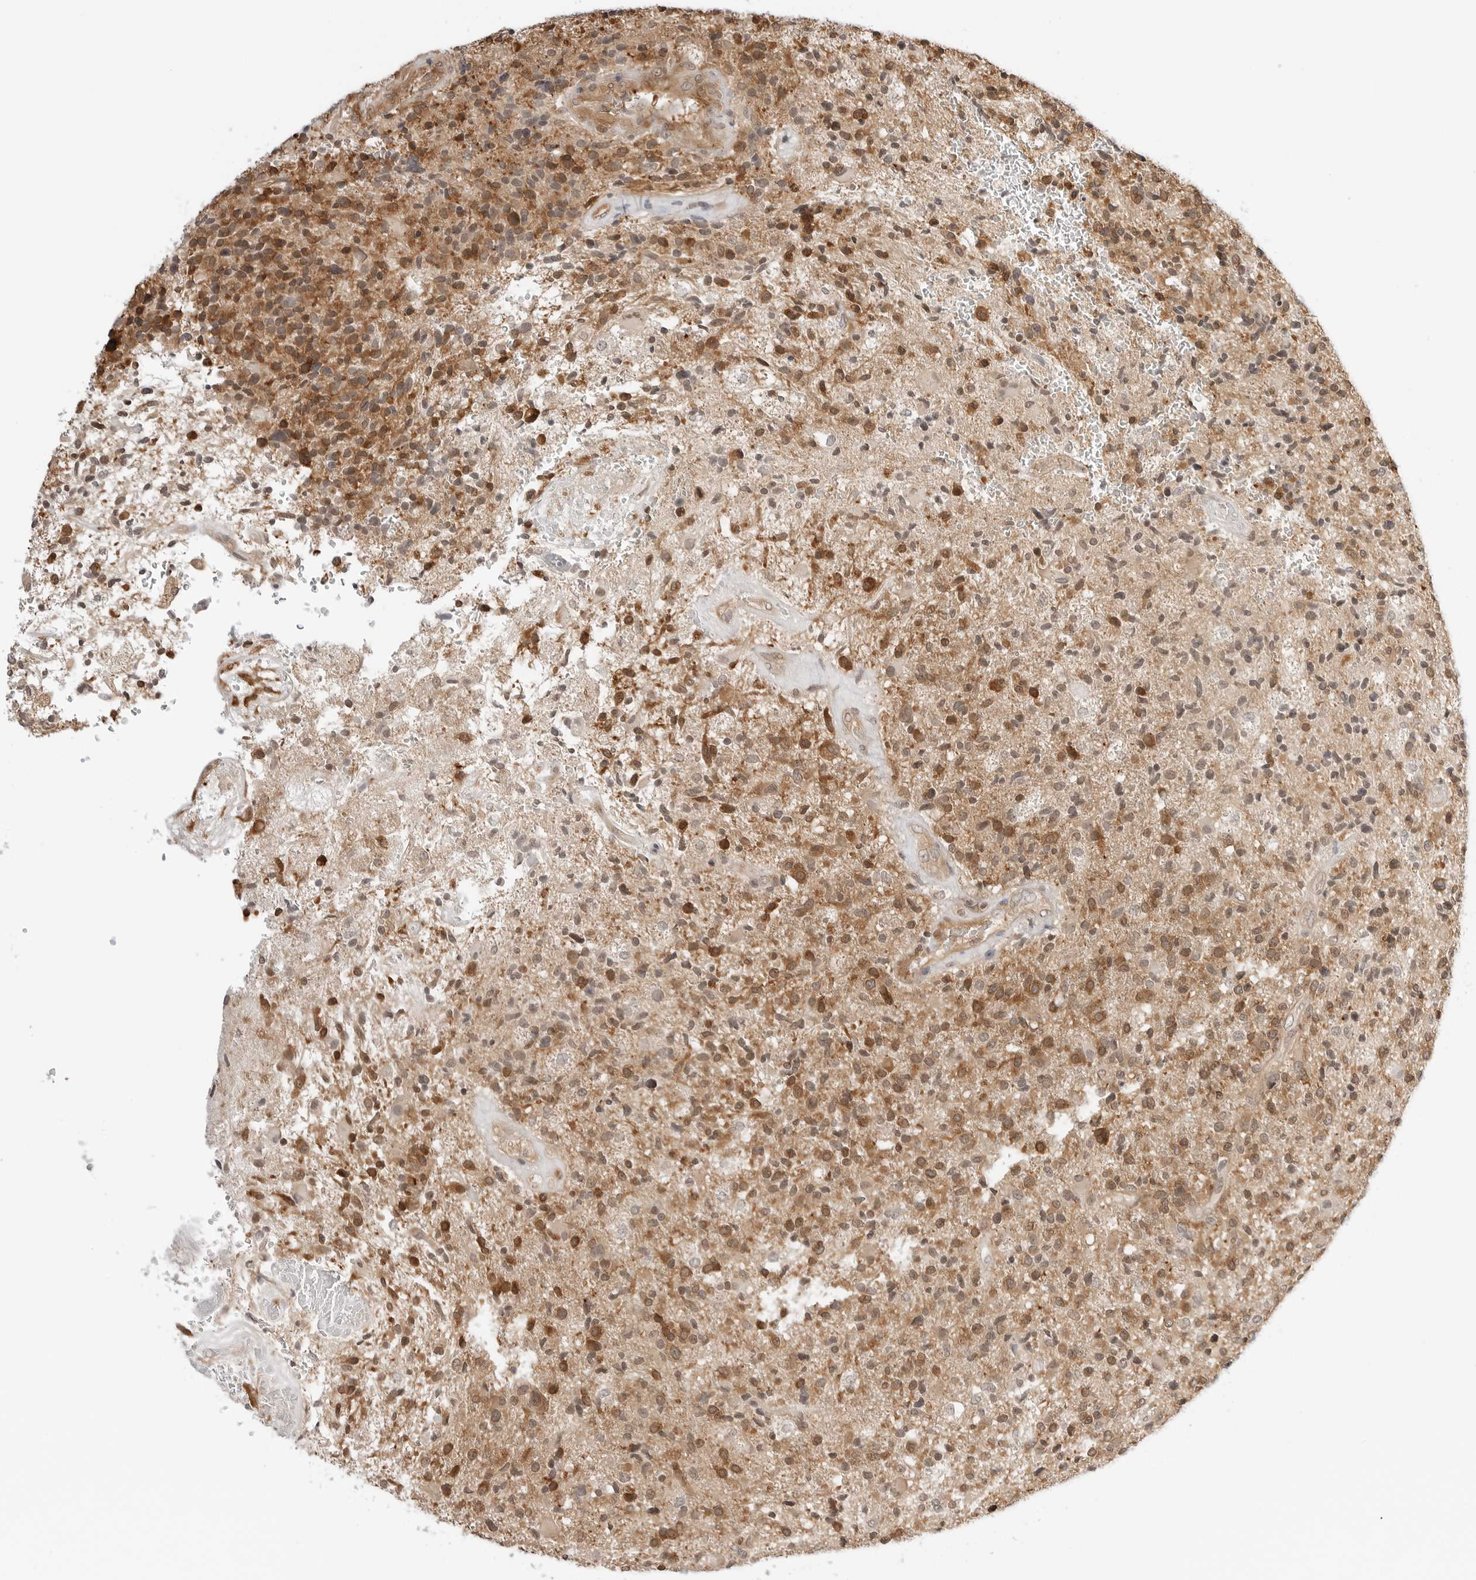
{"staining": {"intensity": "strong", "quantity": ">75%", "location": "cytoplasmic/membranous,nuclear"}, "tissue": "glioma", "cell_type": "Tumor cells", "image_type": "cancer", "snomed": [{"axis": "morphology", "description": "Glioma, malignant, High grade"}, {"axis": "topography", "description": "Brain"}], "caption": "Immunohistochemical staining of human malignant glioma (high-grade) shows strong cytoplasmic/membranous and nuclear protein expression in about >75% of tumor cells. (Stains: DAB (3,3'-diaminobenzidine) in brown, nuclei in blue, Microscopy: brightfield microscopy at high magnification).", "gene": "NUDC", "patient": {"sex": "male", "age": 72}}